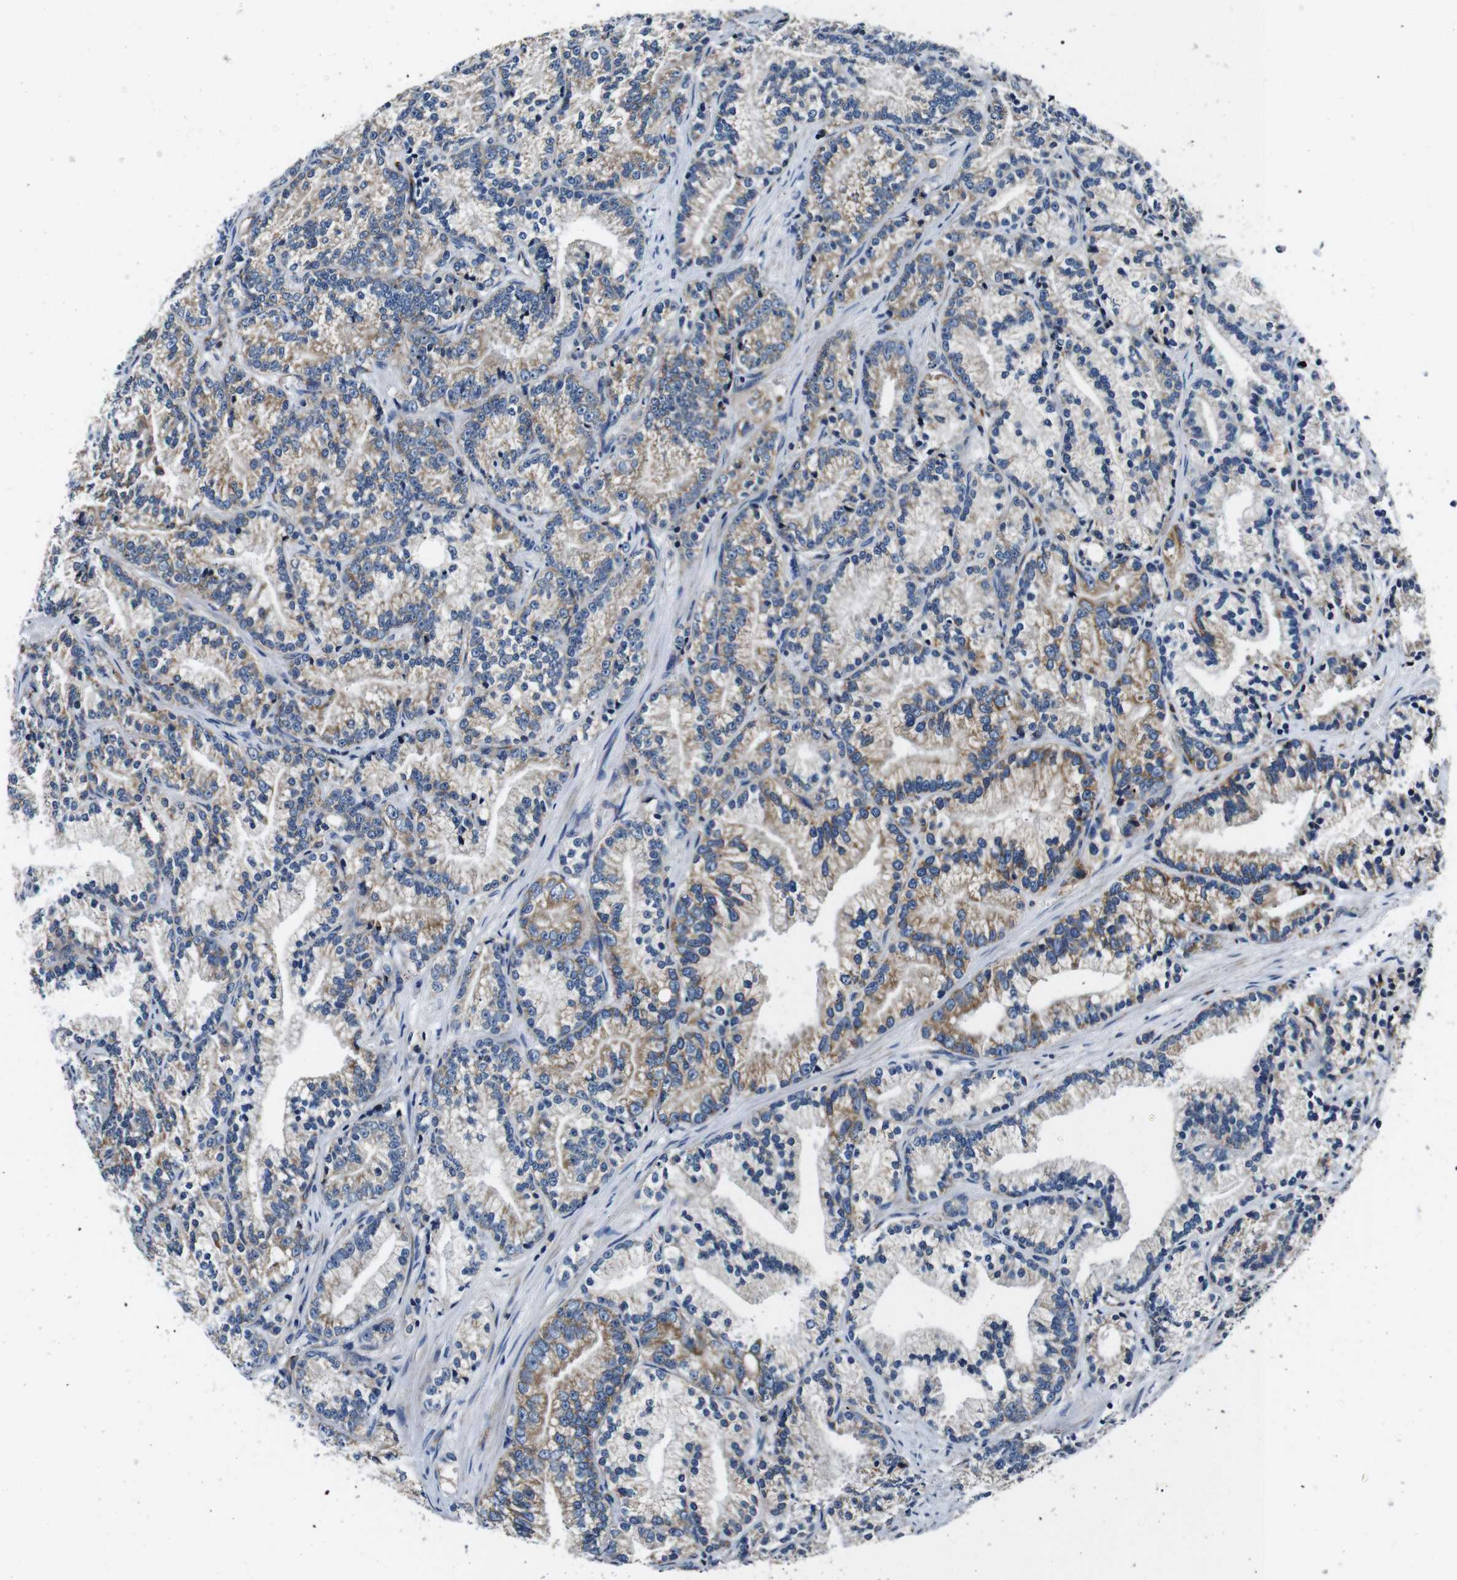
{"staining": {"intensity": "weak", "quantity": ">75%", "location": "cytoplasmic/membranous"}, "tissue": "prostate cancer", "cell_type": "Tumor cells", "image_type": "cancer", "snomed": [{"axis": "morphology", "description": "Adenocarcinoma, Low grade"}, {"axis": "topography", "description": "Prostate"}], "caption": "High-power microscopy captured an IHC histopathology image of adenocarcinoma (low-grade) (prostate), revealing weak cytoplasmic/membranous expression in approximately >75% of tumor cells.", "gene": "HK1", "patient": {"sex": "male", "age": 89}}